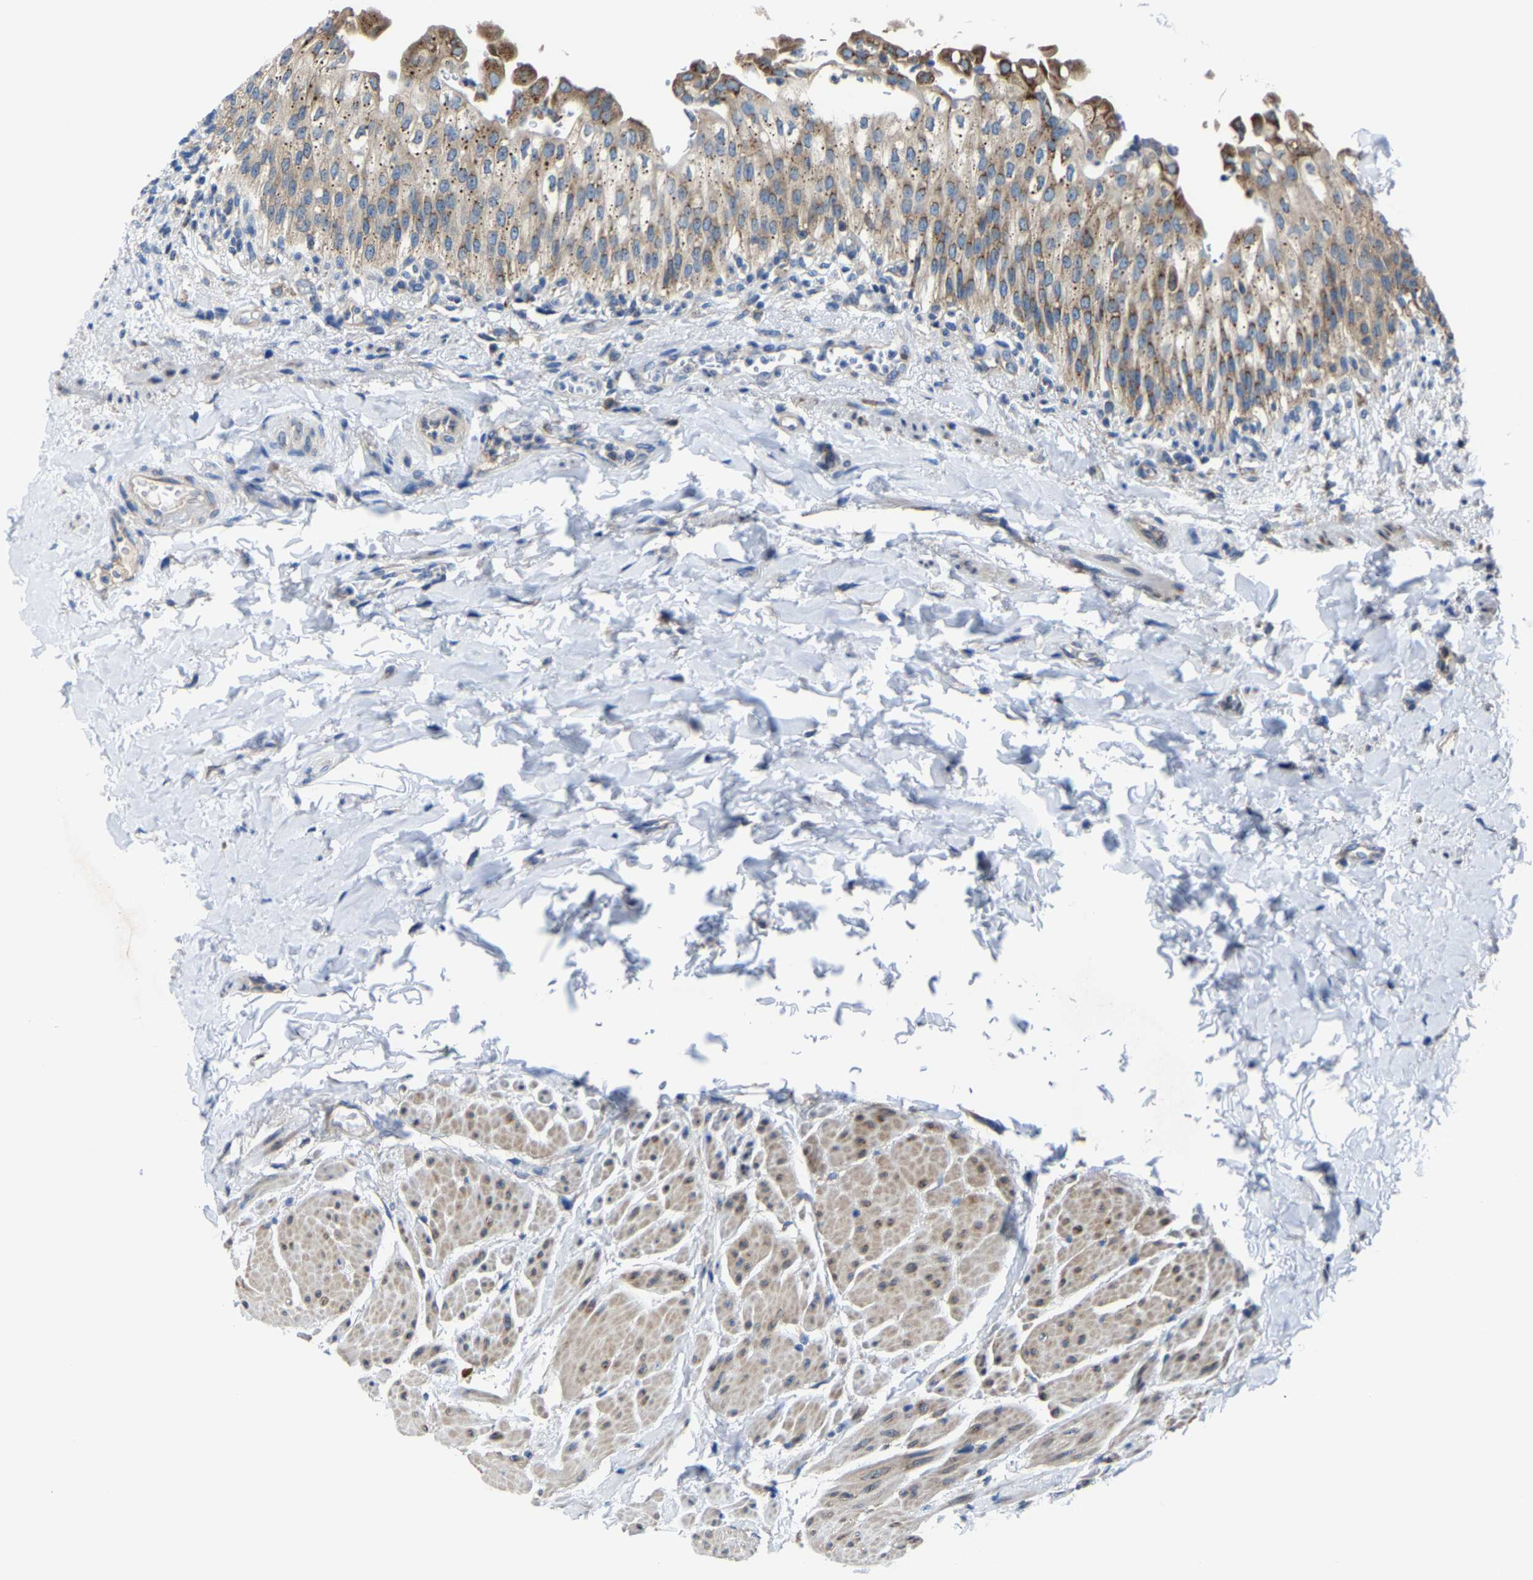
{"staining": {"intensity": "strong", "quantity": ">75%", "location": "cytoplasmic/membranous"}, "tissue": "urinary bladder", "cell_type": "Urothelial cells", "image_type": "normal", "snomed": [{"axis": "morphology", "description": "Normal tissue, NOS"}, {"axis": "topography", "description": "Urinary bladder"}], "caption": "Immunohistochemistry (IHC) of normal urinary bladder shows high levels of strong cytoplasmic/membranous expression in approximately >75% of urothelial cells.", "gene": "G3BP2", "patient": {"sex": "female", "age": 60}}